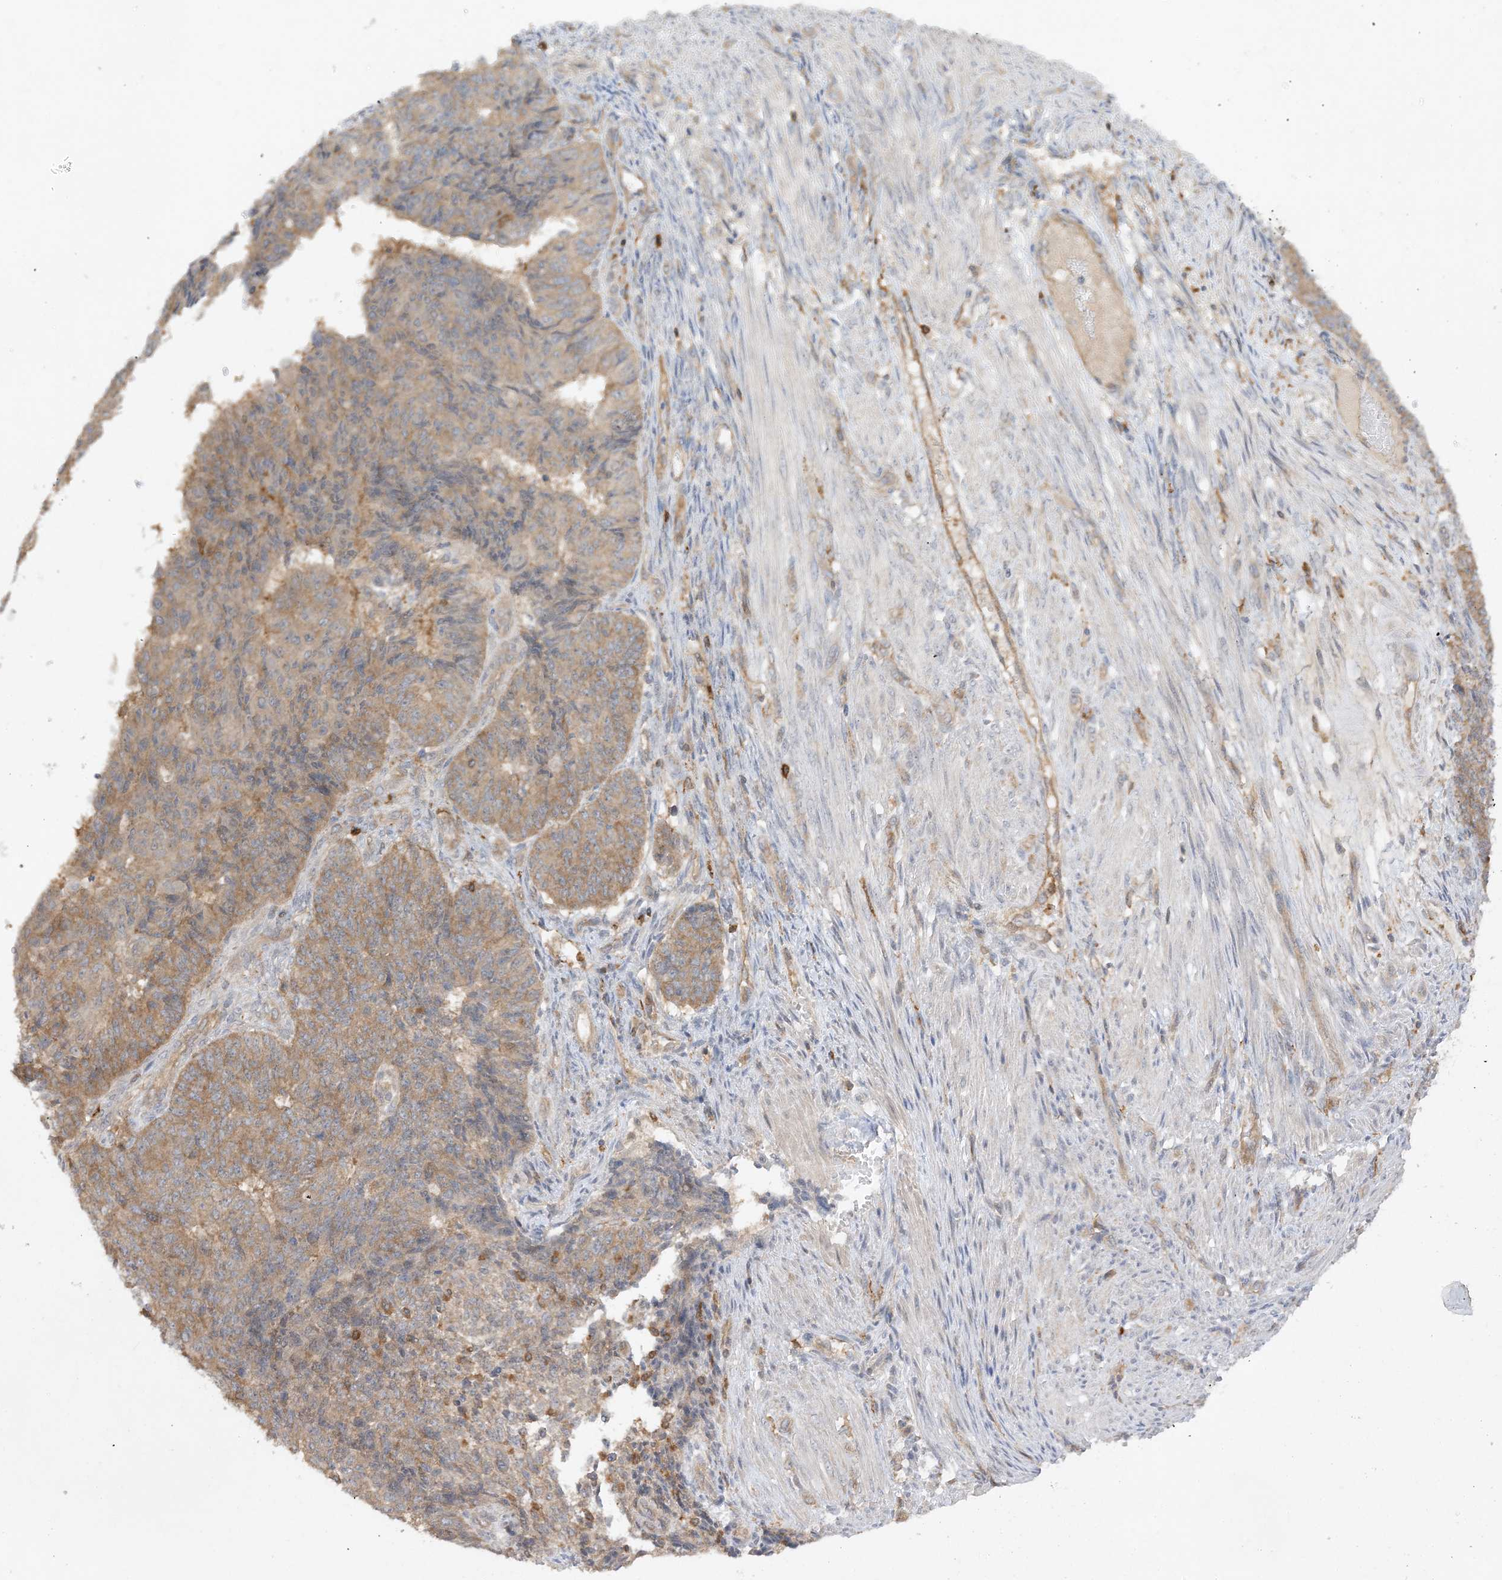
{"staining": {"intensity": "weak", "quantity": "25%-75%", "location": "cytoplasmic/membranous"}, "tissue": "endometrial cancer", "cell_type": "Tumor cells", "image_type": "cancer", "snomed": [{"axis": "morphology", "description": "Adenocarcinoma, NOS"}, {"axis": "topography", "description": "Endometrium"}], "caption": "Weak cytoplasmic/membranous protein positivity is identified in about 25%-75% of tumor cells in endometrial cancer (adenocarcinoma).", "gene": "PHACTR2", "patient": {"sex": "female", "age": 32}}